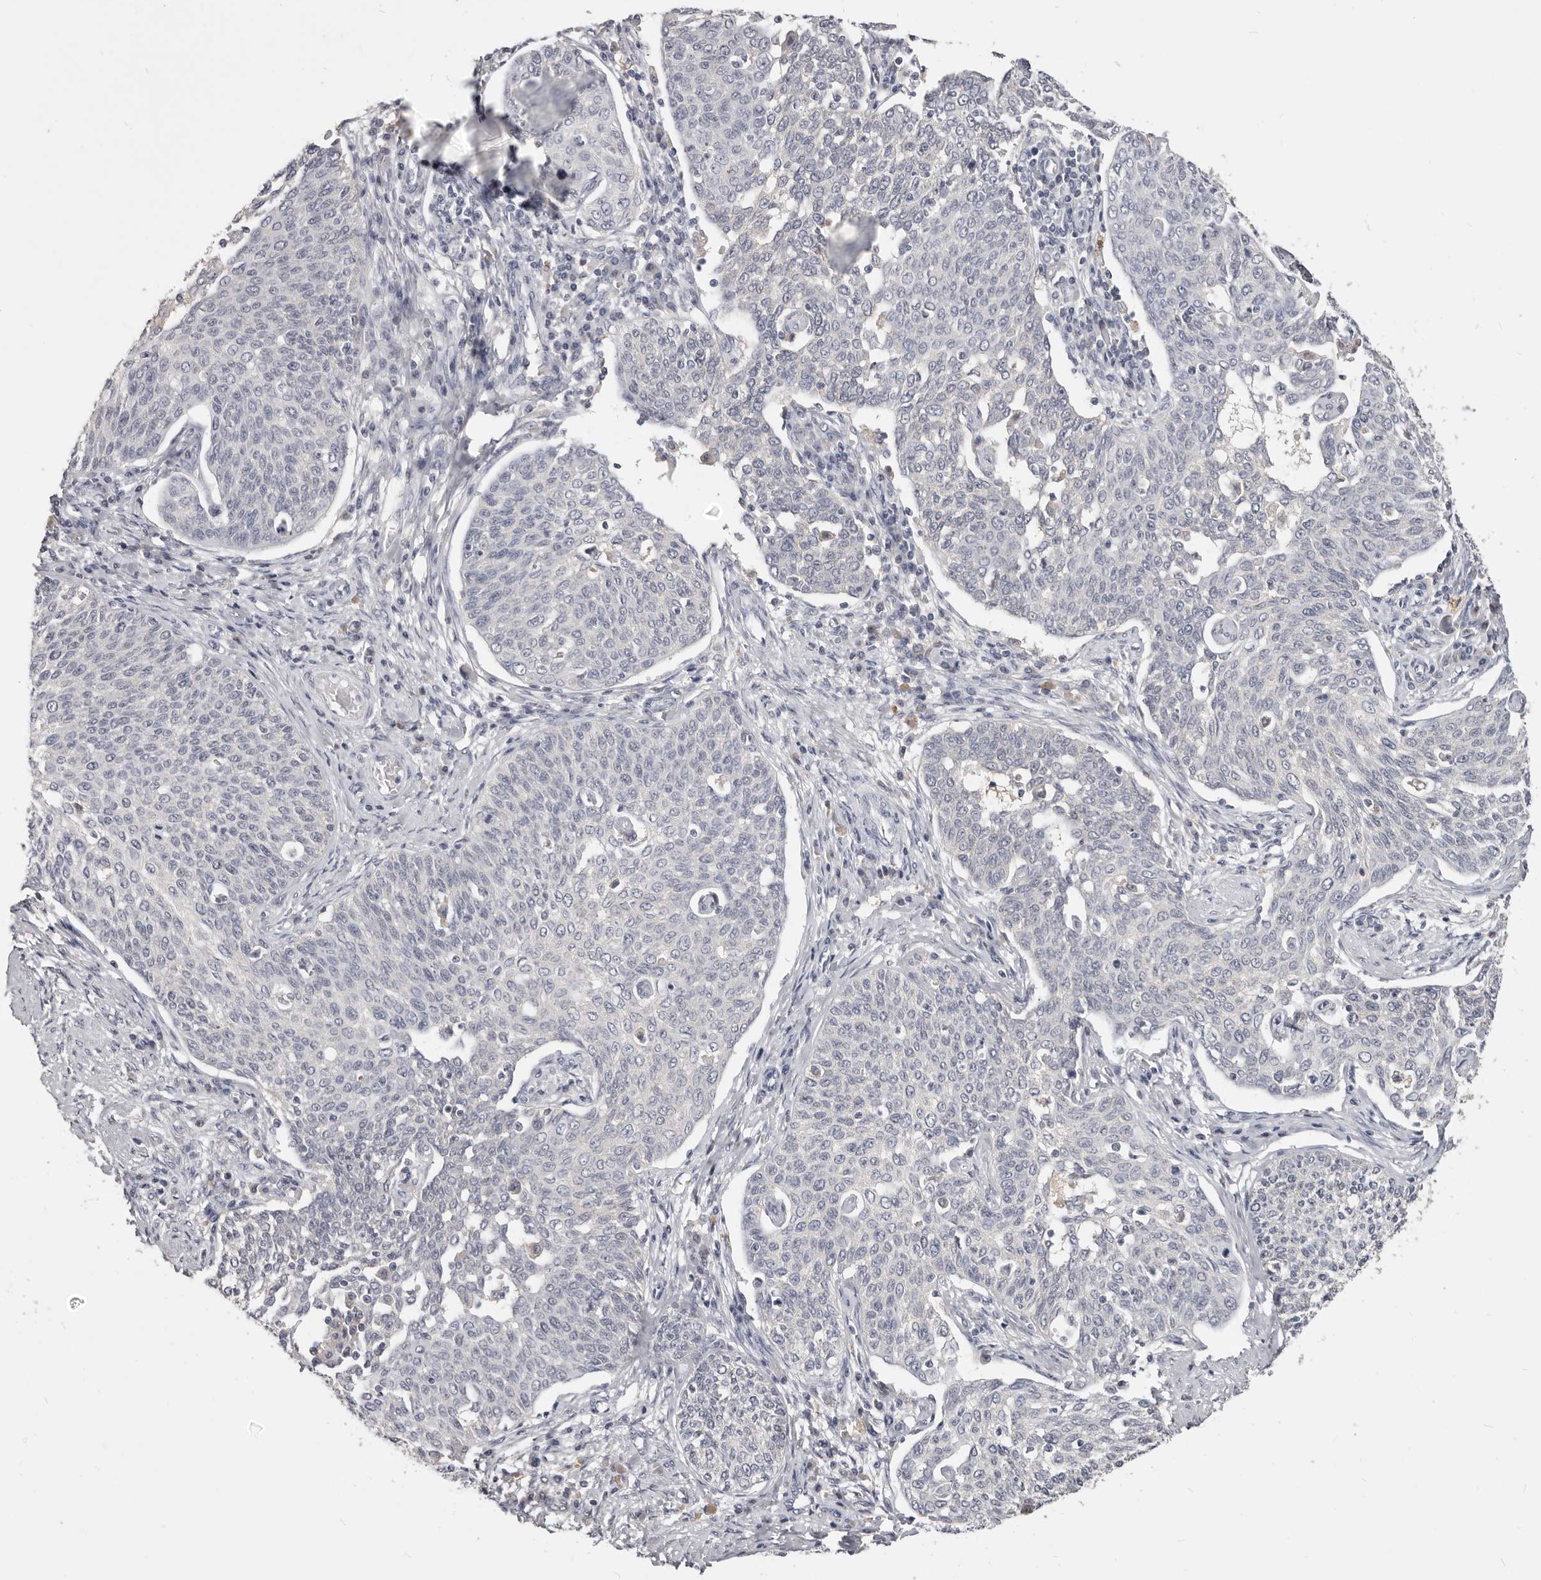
{"staining": {"intensity": "negative", "quantity": "none", "location": "none"}, "tissue": "cervical cancer", "cell_type": "Tumor cells", "image_type": "cancer", "snomed": [{"axis": "morphology", "description": "Squamous cell carcinoma, NOS"}, {"axis": "topography", "description": "Cervix"}], "caption": "Immunohistochemistry (IHC) of human cervical cancer exhibits no positivity in tumor cells. (Brightfield microscopy of DAB (3,3'-diaminobenzidine) immunohistochemistry at high magnification).", "gene": "TSPAN13", "patient": {"sex": "female", "age": 34}}